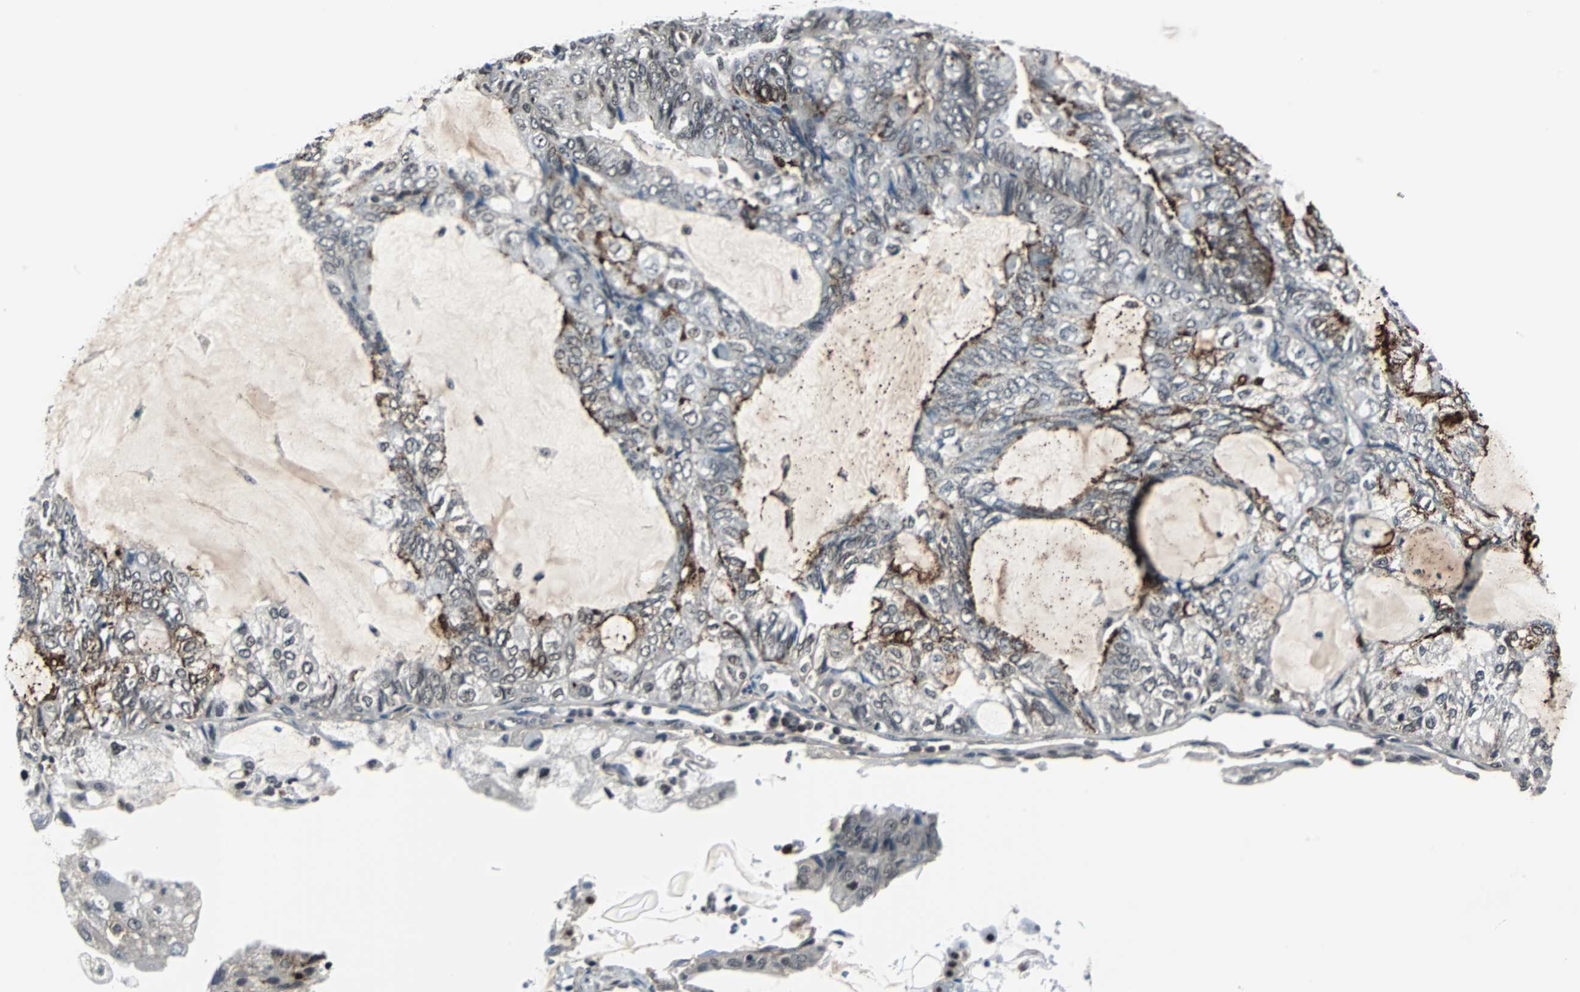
{"staining": {"intensity": "moderate", "quantity": "<25%", "location": "cytoplasmic/membranous,nuclear"}, "tissue": "endometrial cancer", "cell_type": "Tumor cells", "image_type": "cancer", "snomed": [{"axis": "morphology", "description": "Adenocarcinoma, NOS"}, {"axis": "topography", "description": "Endometrium"}], "caption": "A brown stain labels moderate cytoplasmic/membranous and nuclear positivity of a protein in human adenocarcinoma (endometrial) tumor cells.", "gene": "MKX", "patient": {"sex": "female", "age": 81}}